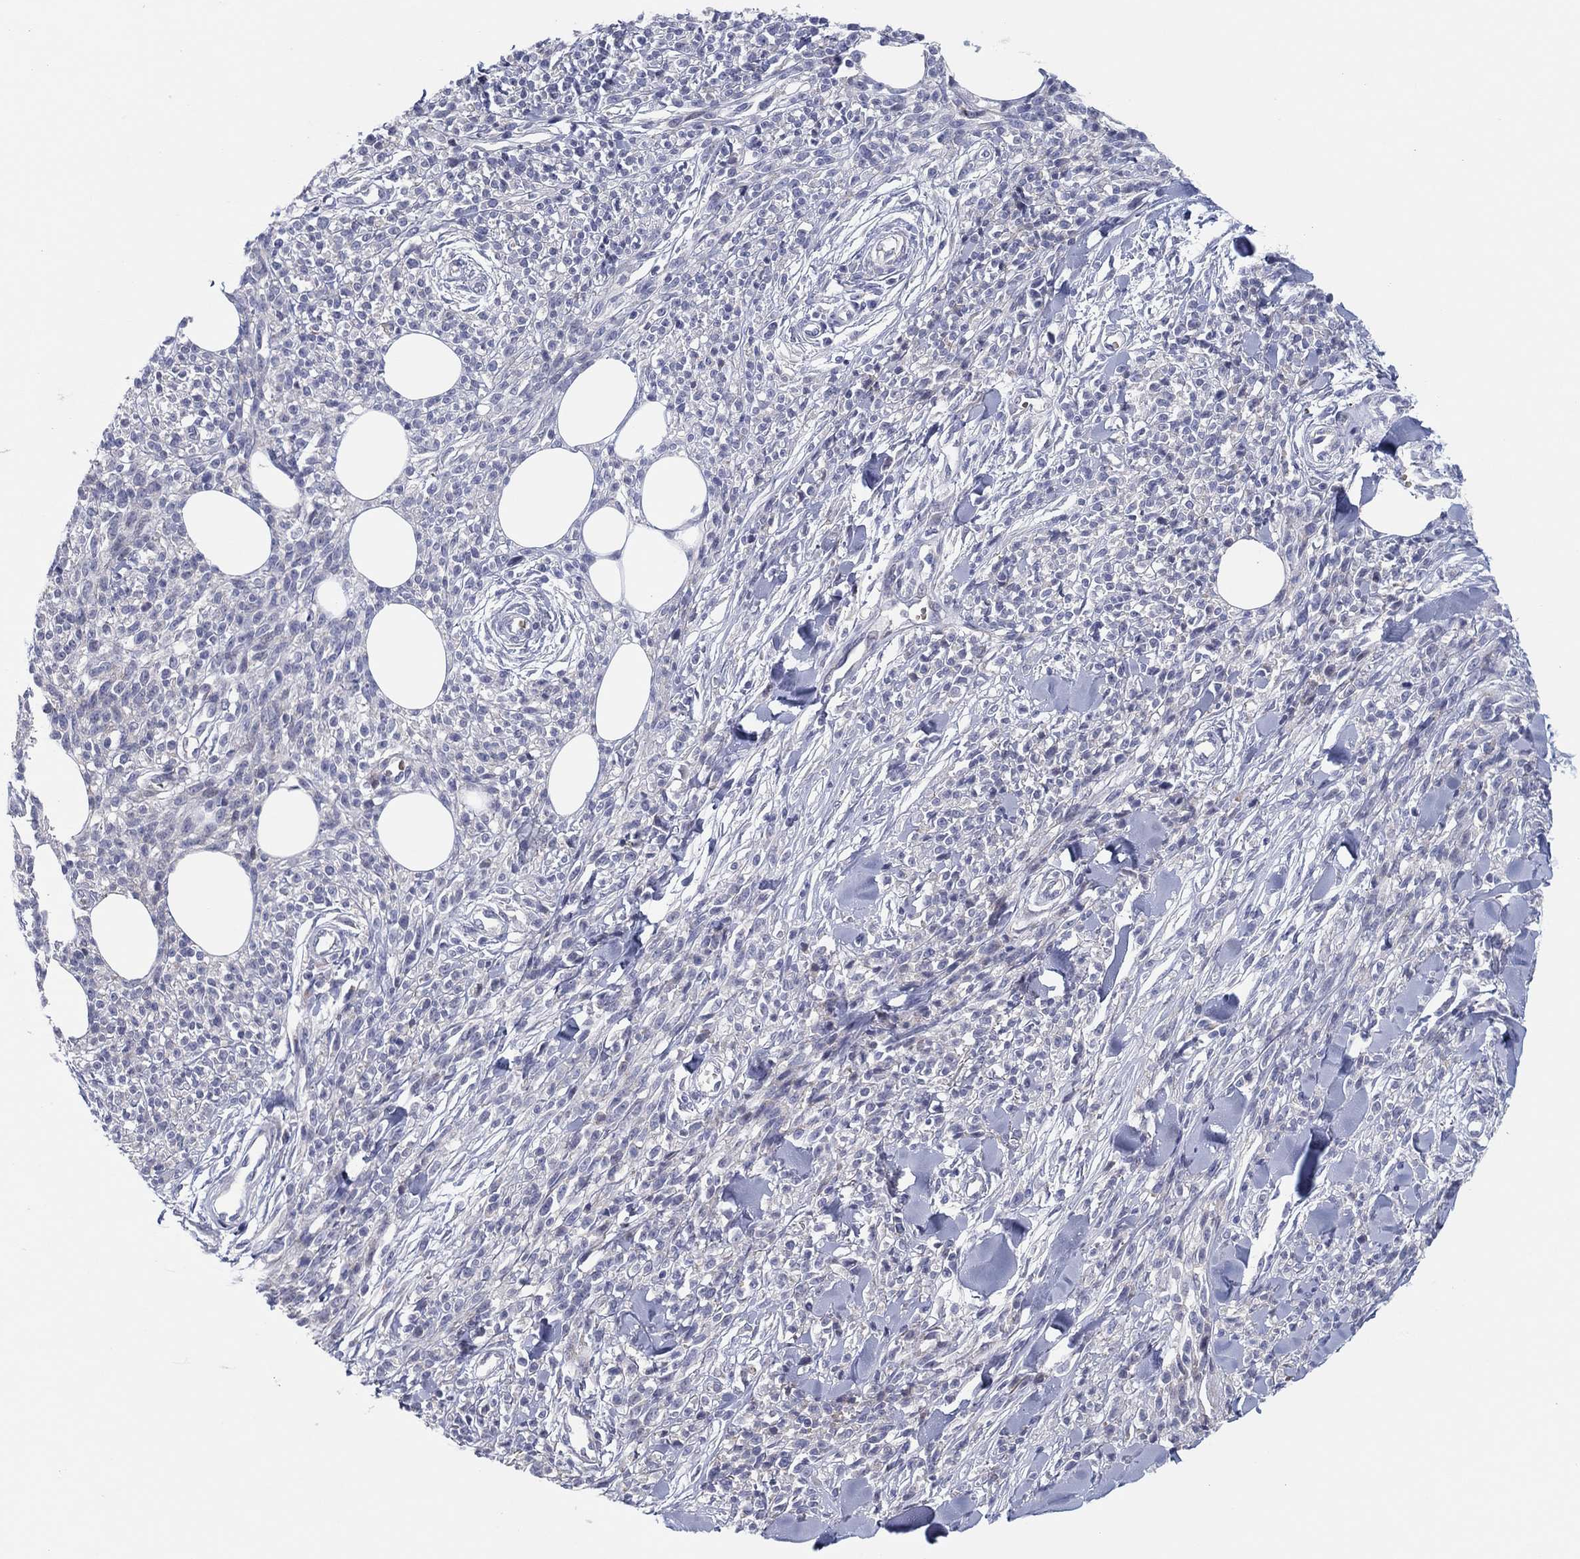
{"staining": {"intensity": "negative", "quantity": "none", "location": "none"}, "tissue": "melanoma", "cell_type": "Tumor cells", "image_type": "cancer", "snomed": [{"axis": "morphology", "description": "Malignant melanoma, NOS"}, {"axis": "topography", "description": "Skin"}, {"axis": "topography", "description": "Skin of trunk"}], "caption": "Immunohistochemical staining of human melanoma shows no significant positivity in tumor cells.", "gene": "HEATR4", "patient": {"sex": "male", "age": 74}}